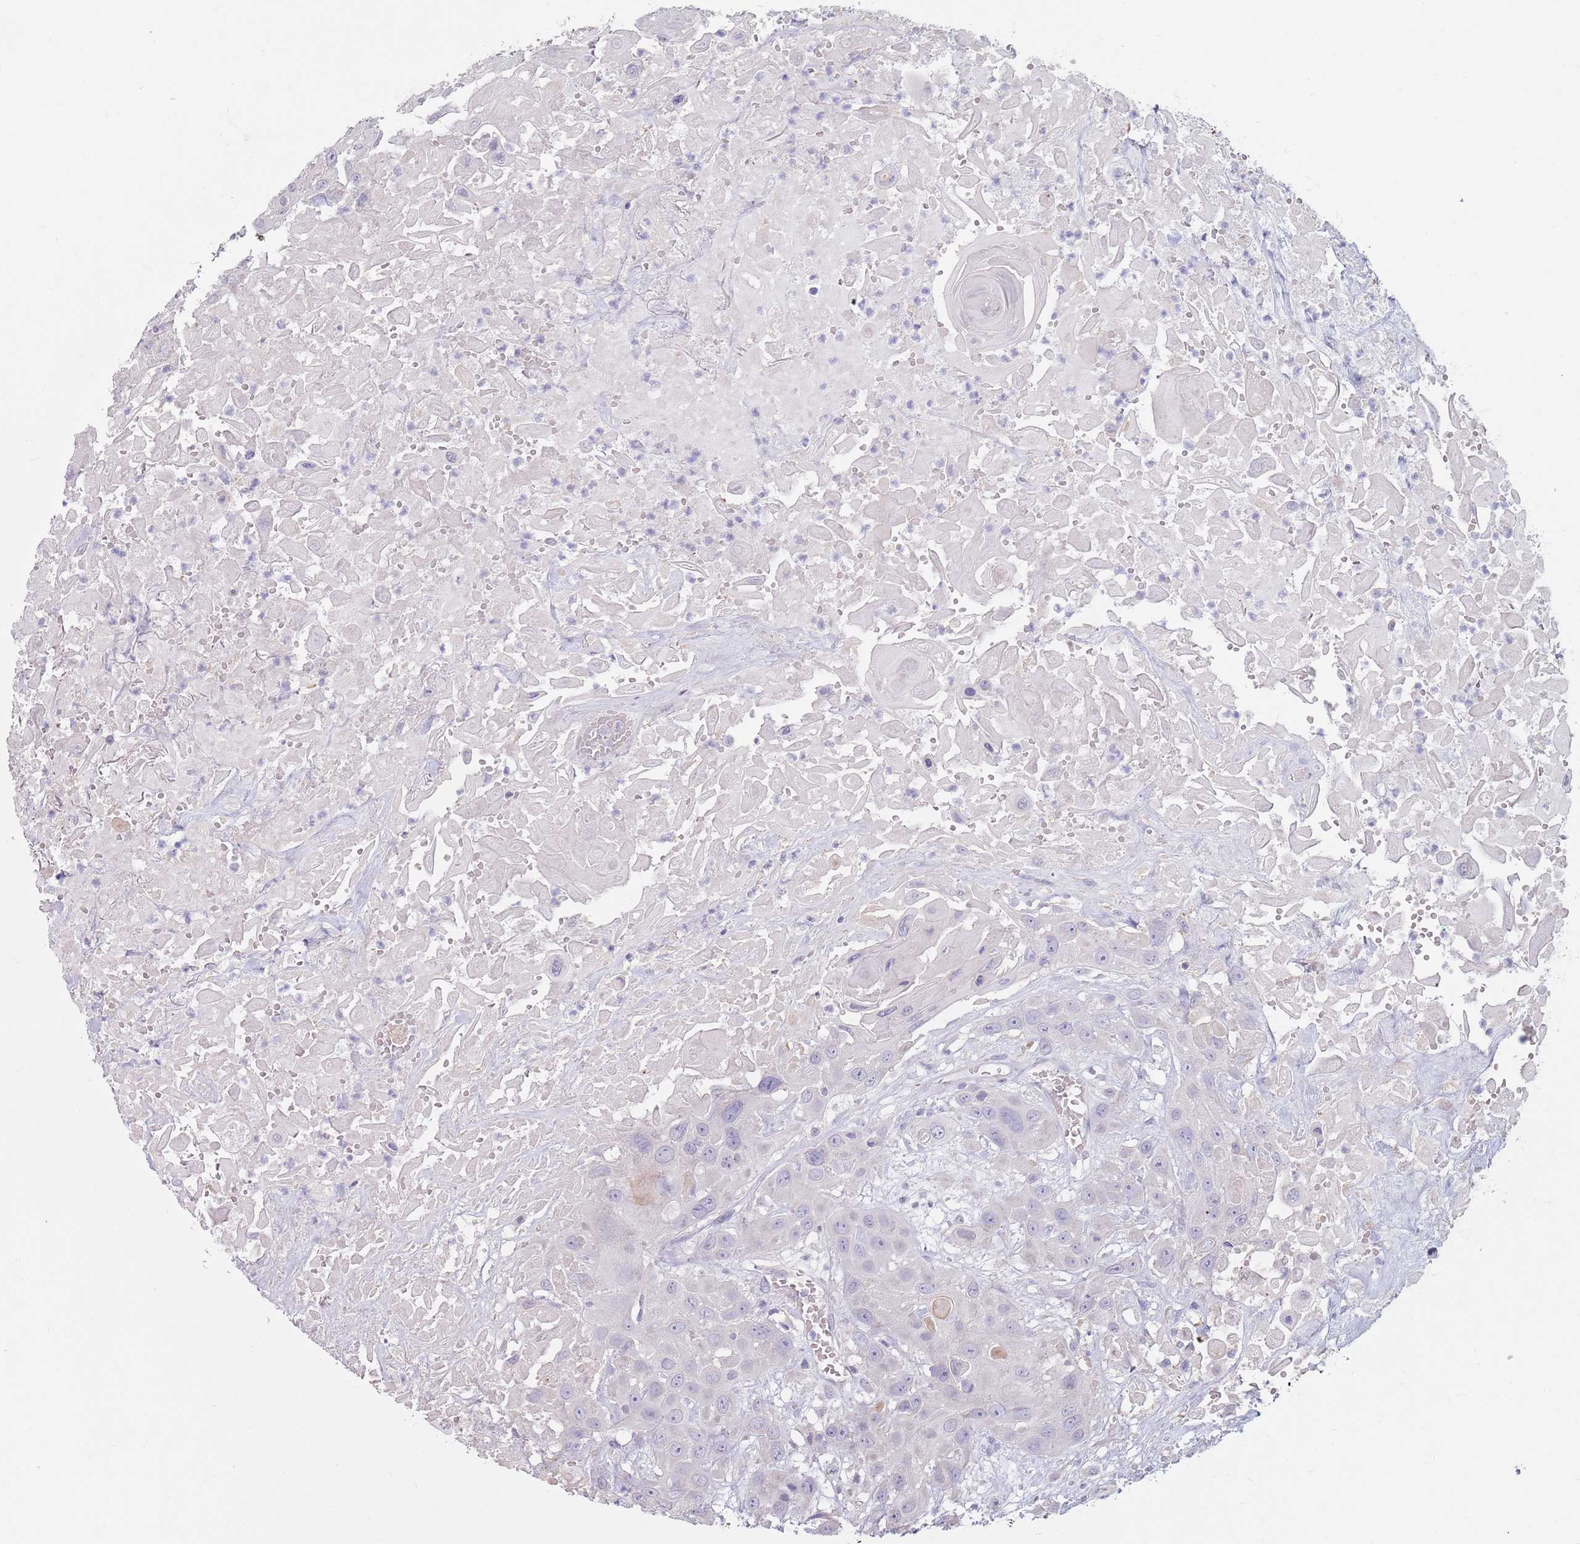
{"staining": {"intensity": "negative", "quantity": "none", "location": "none"}, "tissue": "head and neck cancer", "cell_type": "Tumor cells", "image_type": "cancer", "snomed": [{"axis": "morphology", "description": "Squamous cell carcinoma, NOS"}, {"axis": "topography", "description": "Head-Neck"}], "caption": "High magnification brightfield microscopy of squamous cell carcinoma (head and neck) stained with DAB (brown) and counterstained with hematoxylin (blue): tumor cells show no significant positivity.", "gene": "DXO", "patient": {"sex": "male", "age": 81}}